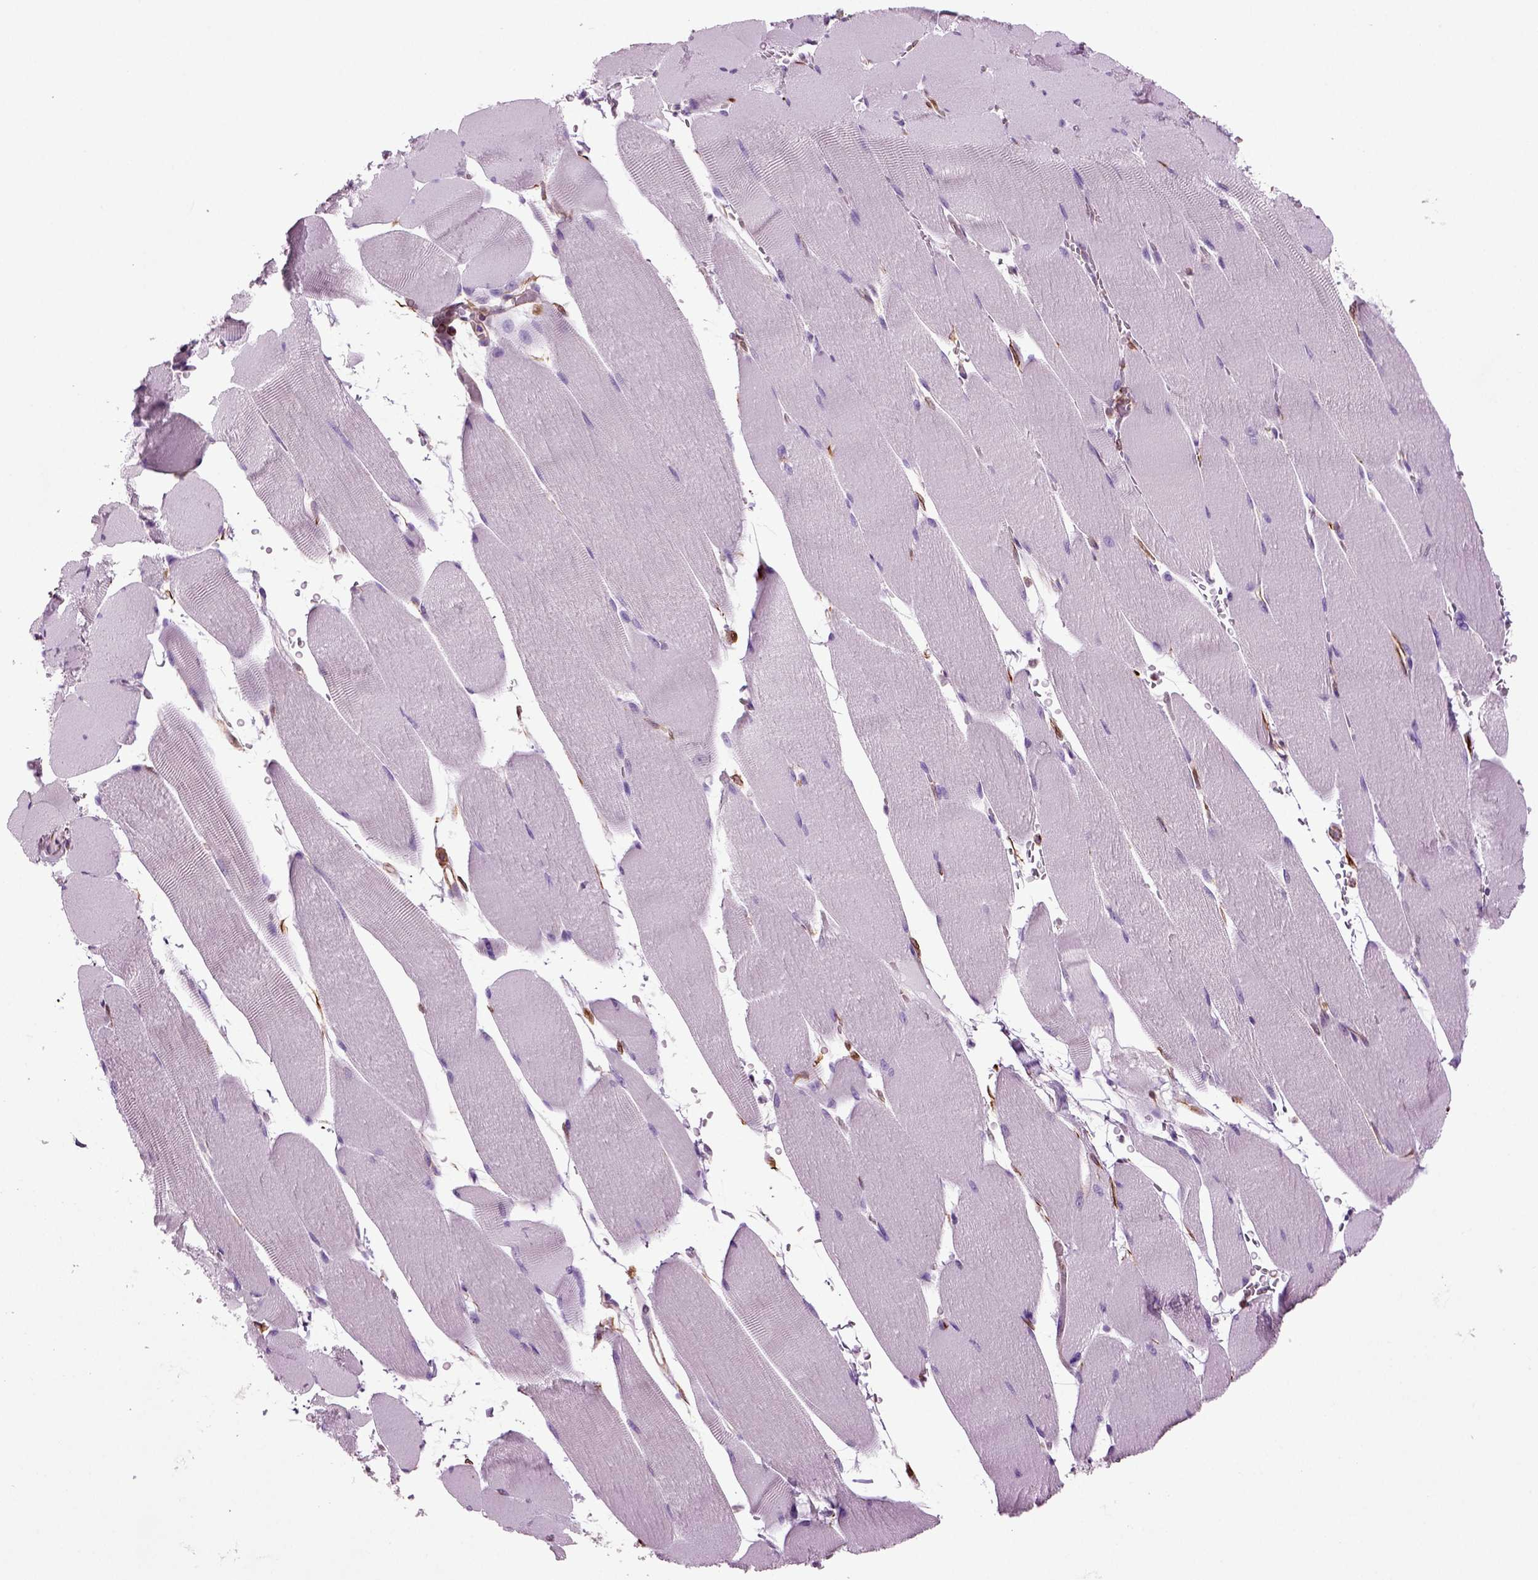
{"staining": {"intensity": "negative", "quantity": "none", "location": "none"}, "tissue": "skeletal muscle", "cell_type": "Myocytes", "image_type": "normal", "snomed": [{"axis": "morphology", "description": "Normal tissue, NOS"}, {"axis": "topography", "description": "Skeletal muscle"}], "caption": "A high-resolution photomicrograph shows immunohistochemistry (IHC) staining of normal skeletal muscle, which displays no significant staining in myocytes.", "gene": "ACER3", "patient": {"sex": "male", "age": 56}}